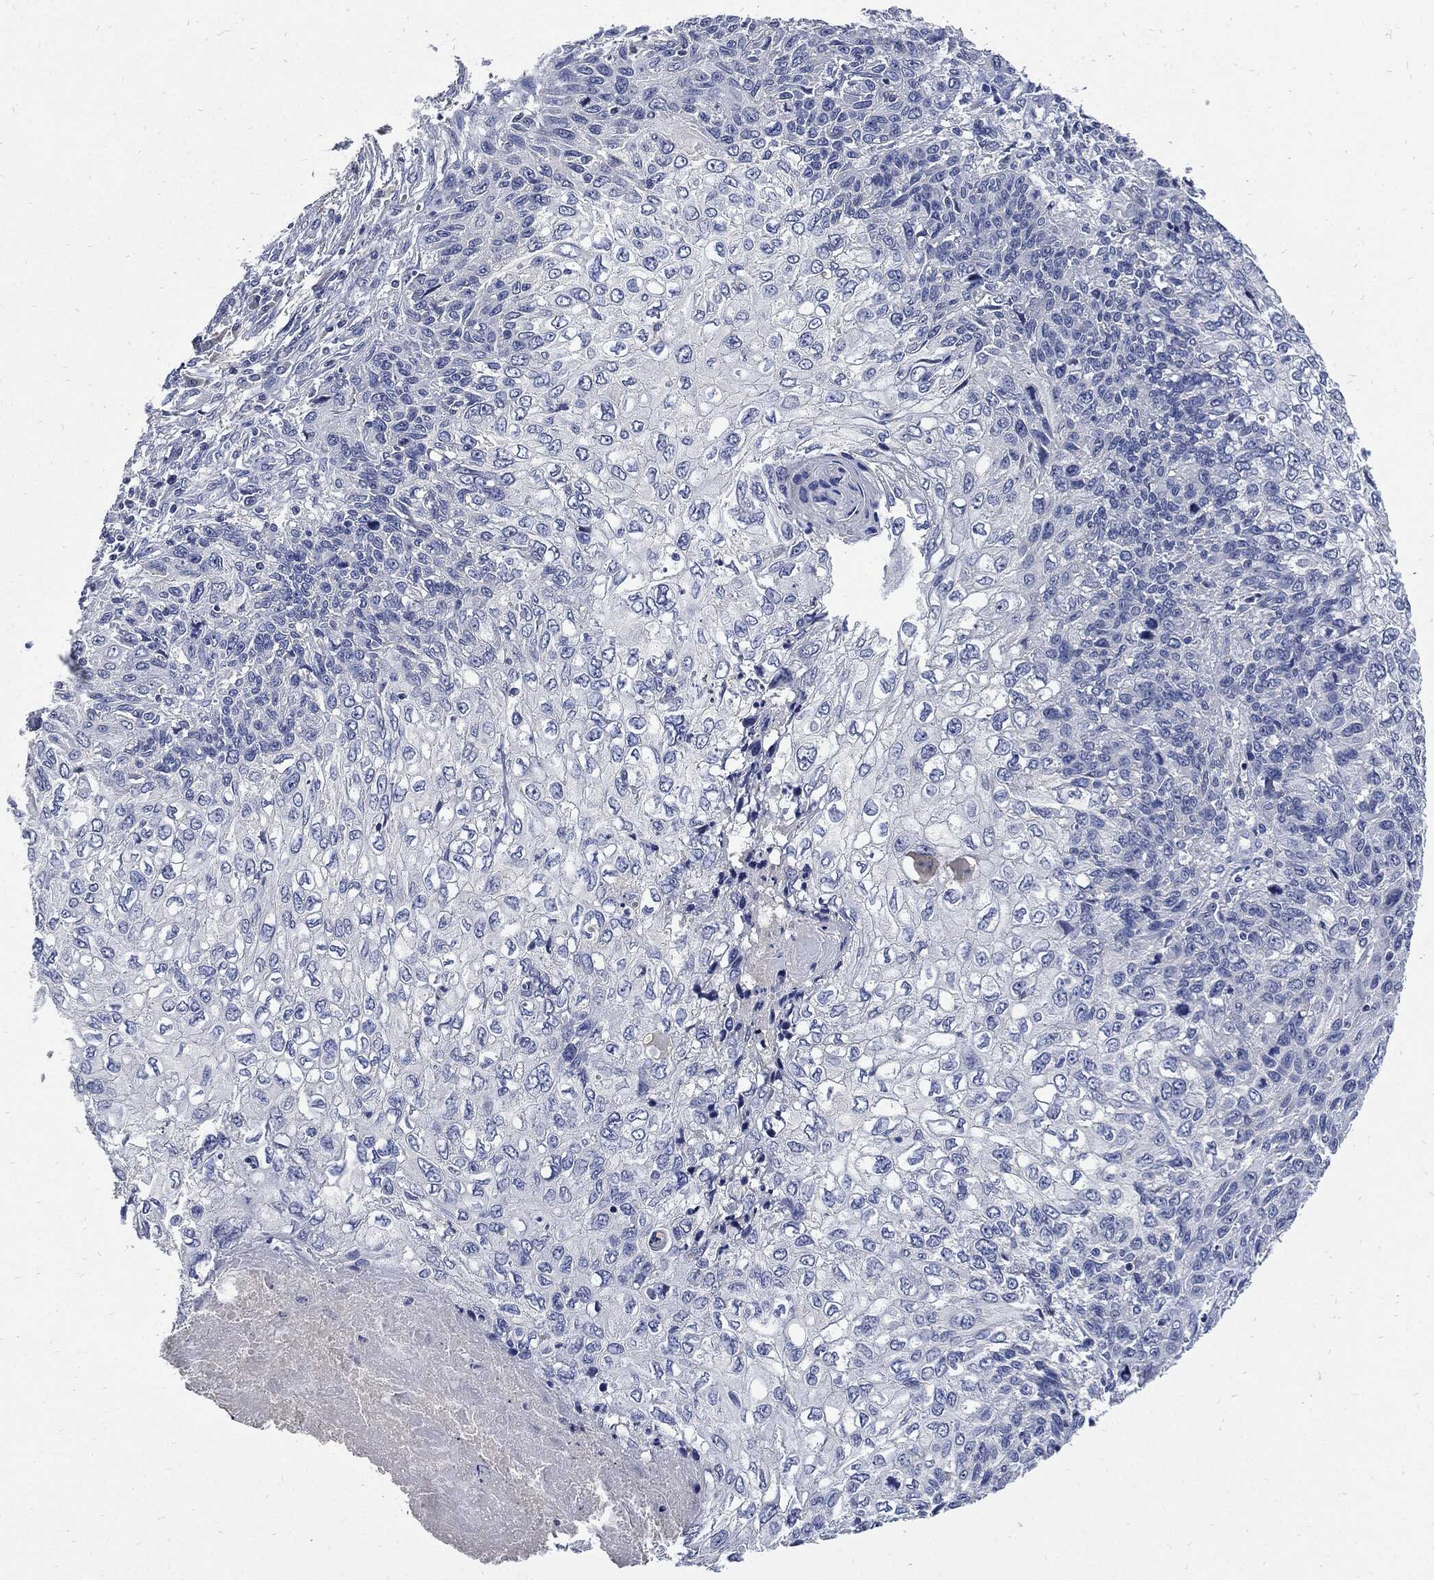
{"staining": {"intensity": "negative", "quantity": "none", "location": "none"}, "tissue": "skin cancer", "cell_type": "Tumor cells", "image_type": "cancer", "snomed": [{"axis": "morphology", "description": "Squamous cell carcinoma, NOS"}, {"axis": "topography", "description": "Skin"}], "caption": "IHC micrograph of neoplastic tissue: squamous cell carcinoma (skin) stained with DAB (3,3'-diaminobenzidine) reveals no significant protein expression in tumor cells.", "gene": "CPE", "patient": {"sex": "male", "age": 92}}